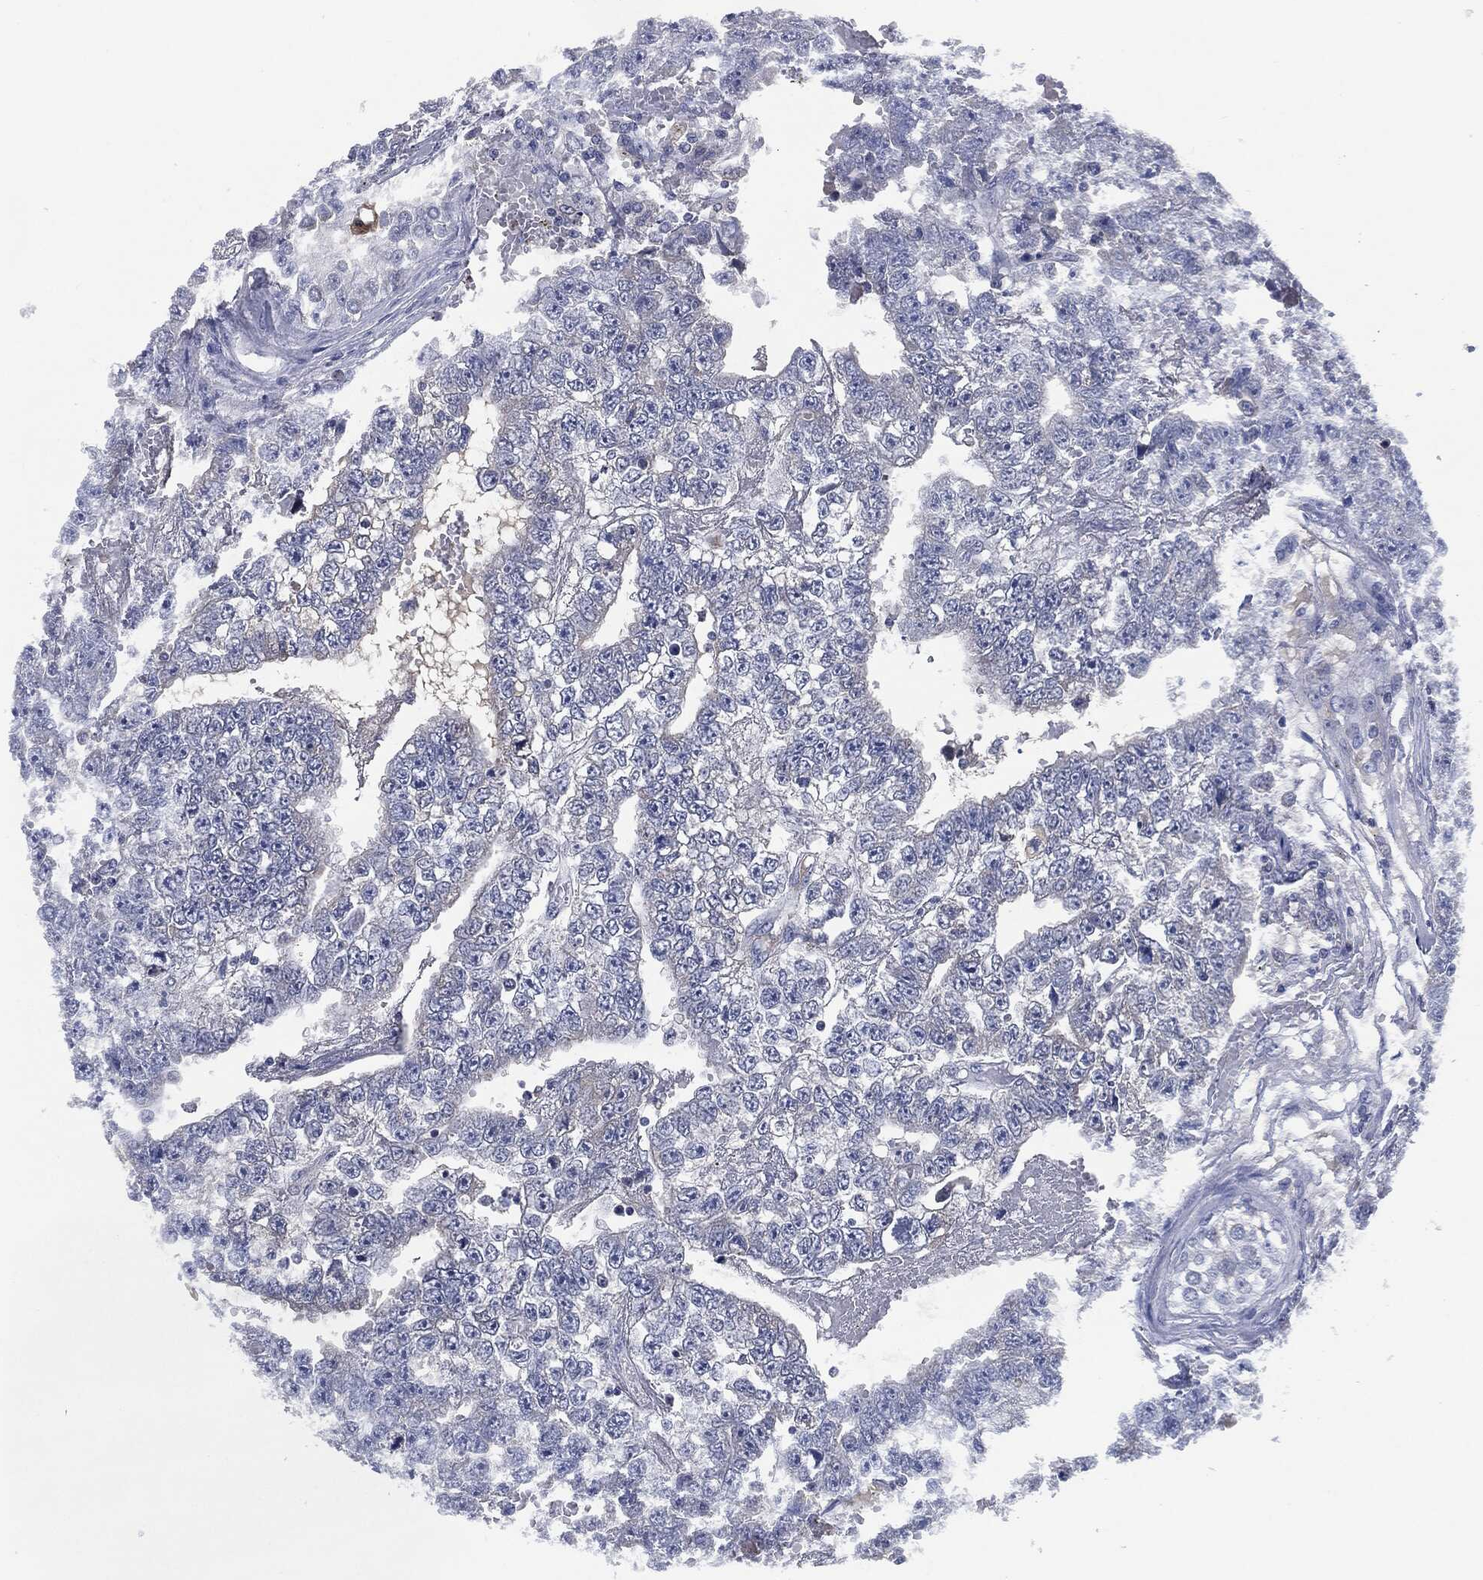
{"staining": {"intensity": "negative", "quantity": "none", "location": "none"}, "tissue": "testis cancer", "cell_type": "Tumor cells", "image_type": "cancer", "snomed": [{"axis": "morphology", "description": "Carcinoma, Embryonal, NOS"}, {"axis": "topography", "description": "Testis"}], "caption": "The image exhibits no significant positivity in tumor cells of embryonal carcinoma (testis).", "gene": "IL2RG", "patient": {"sex": "male", "age": 25}}